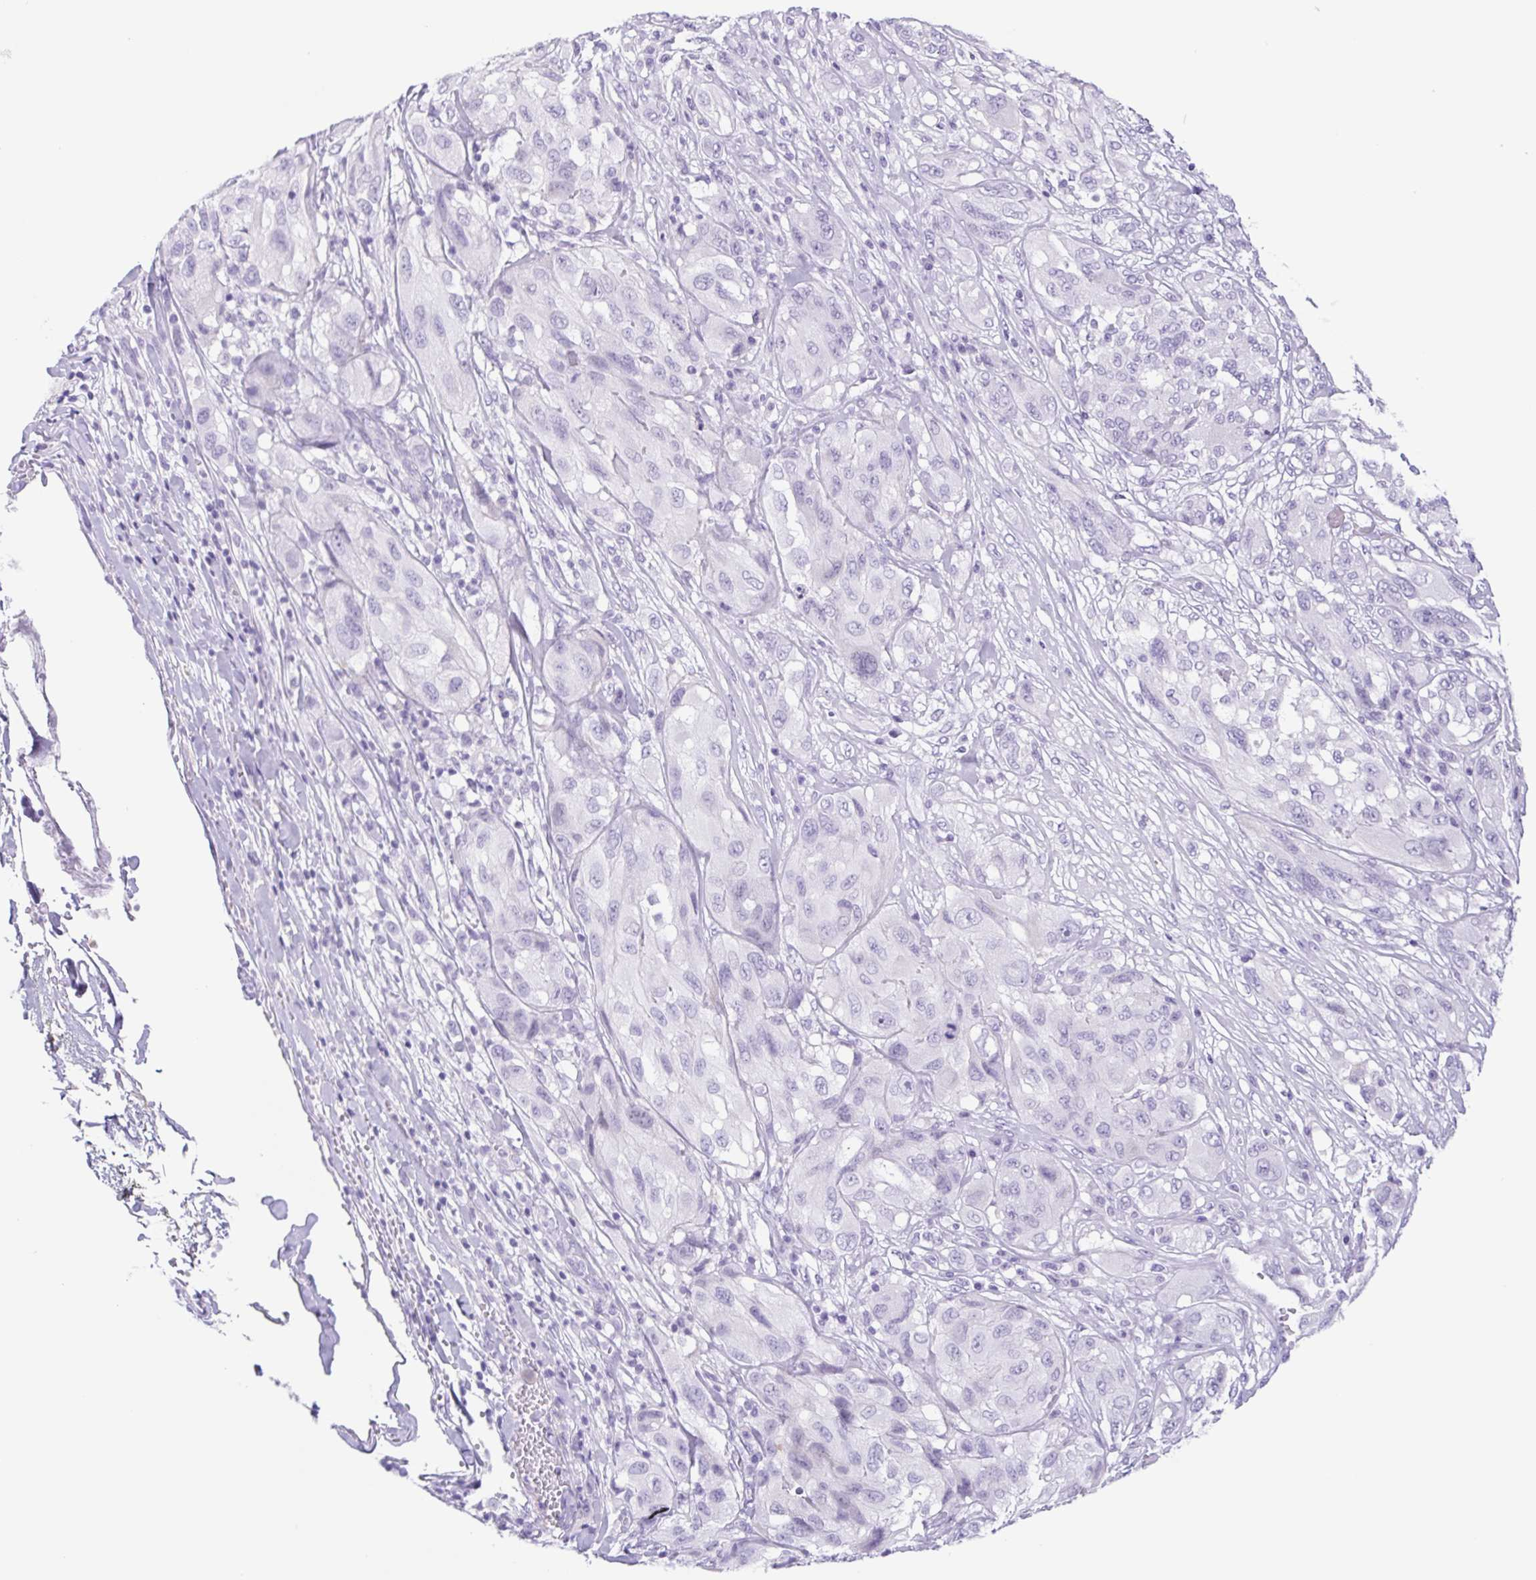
{"staining": {"intensity": "negative", "quantity": "none", "location": "none"}, "tissue": "melanoma", "cell_type": "Tumor cells", "image_type": "cancer", "snomed": [{"axis": "morphology", "description": "Malignant melanoma, NOS"}, {"axis": "topography", "description": "Skin"}], "caption": "Immunohistochemistry of malignant melanoma reveals no expression in tumor cells.", "gene": "CYP21A2", "patient": {"sex": "female", "age": 91}}